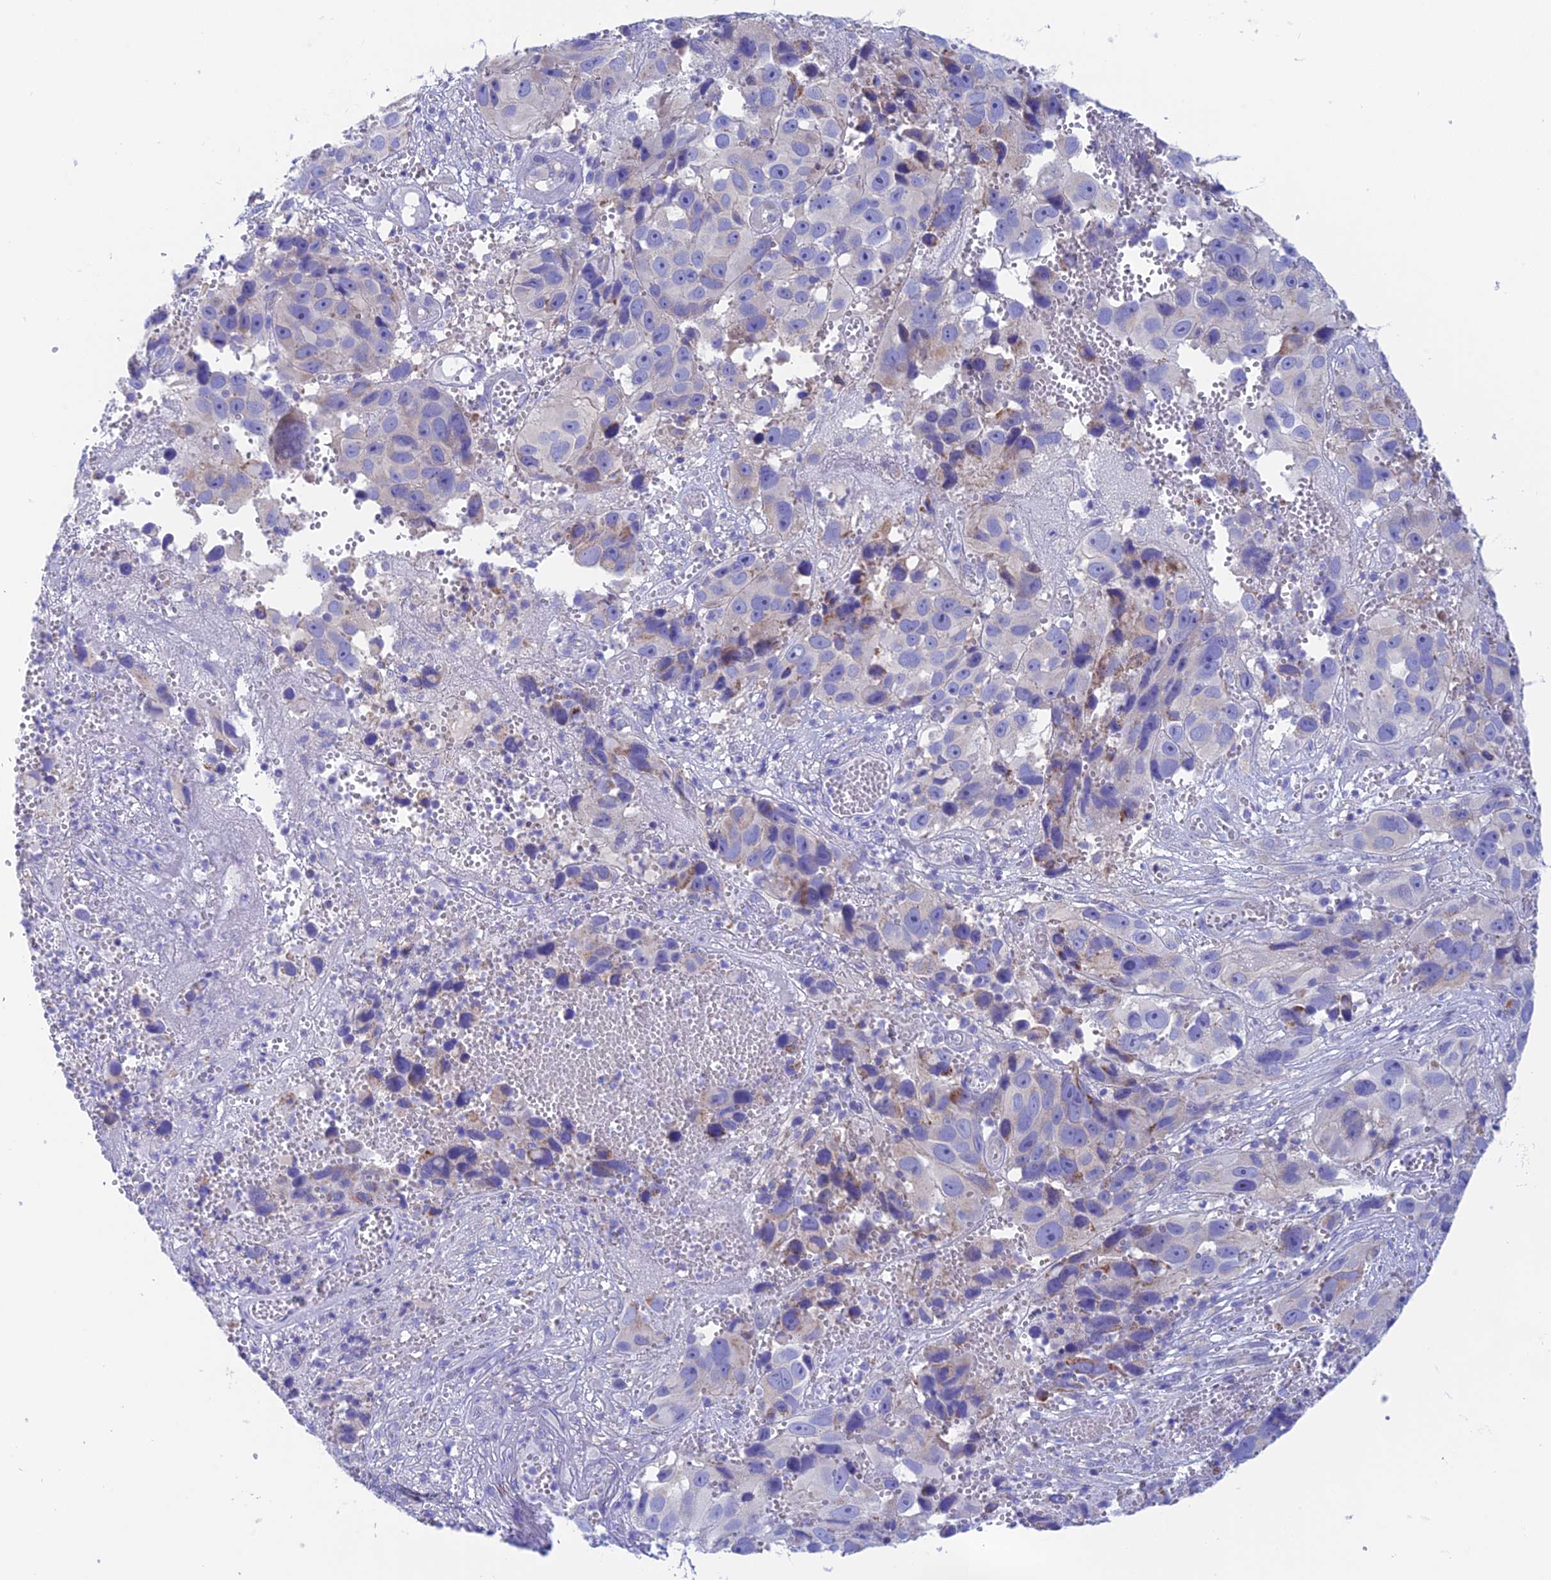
{"staining": {"intensity": "negative", "quantity": "none", "location": "none"}, "tissue": "melanoma", "cell_type": "Tumor cells", "image_type": "cancer", "snomed": [{"axis": "morphology", "description": "Malignant melanoma, NOS"}, {"axis": "topography", "description": "Skin"}], "caption": "Immunohistochemistry (IHC) of human malignant melanoma shows no positivity in tumor cells. (DAB (3,3'-diaminobenzidine) IHC visualized using brightfield microscopy, high magnification).", "gene": "LZTFL1", "patient": {"sex": "male", "age": 84}}